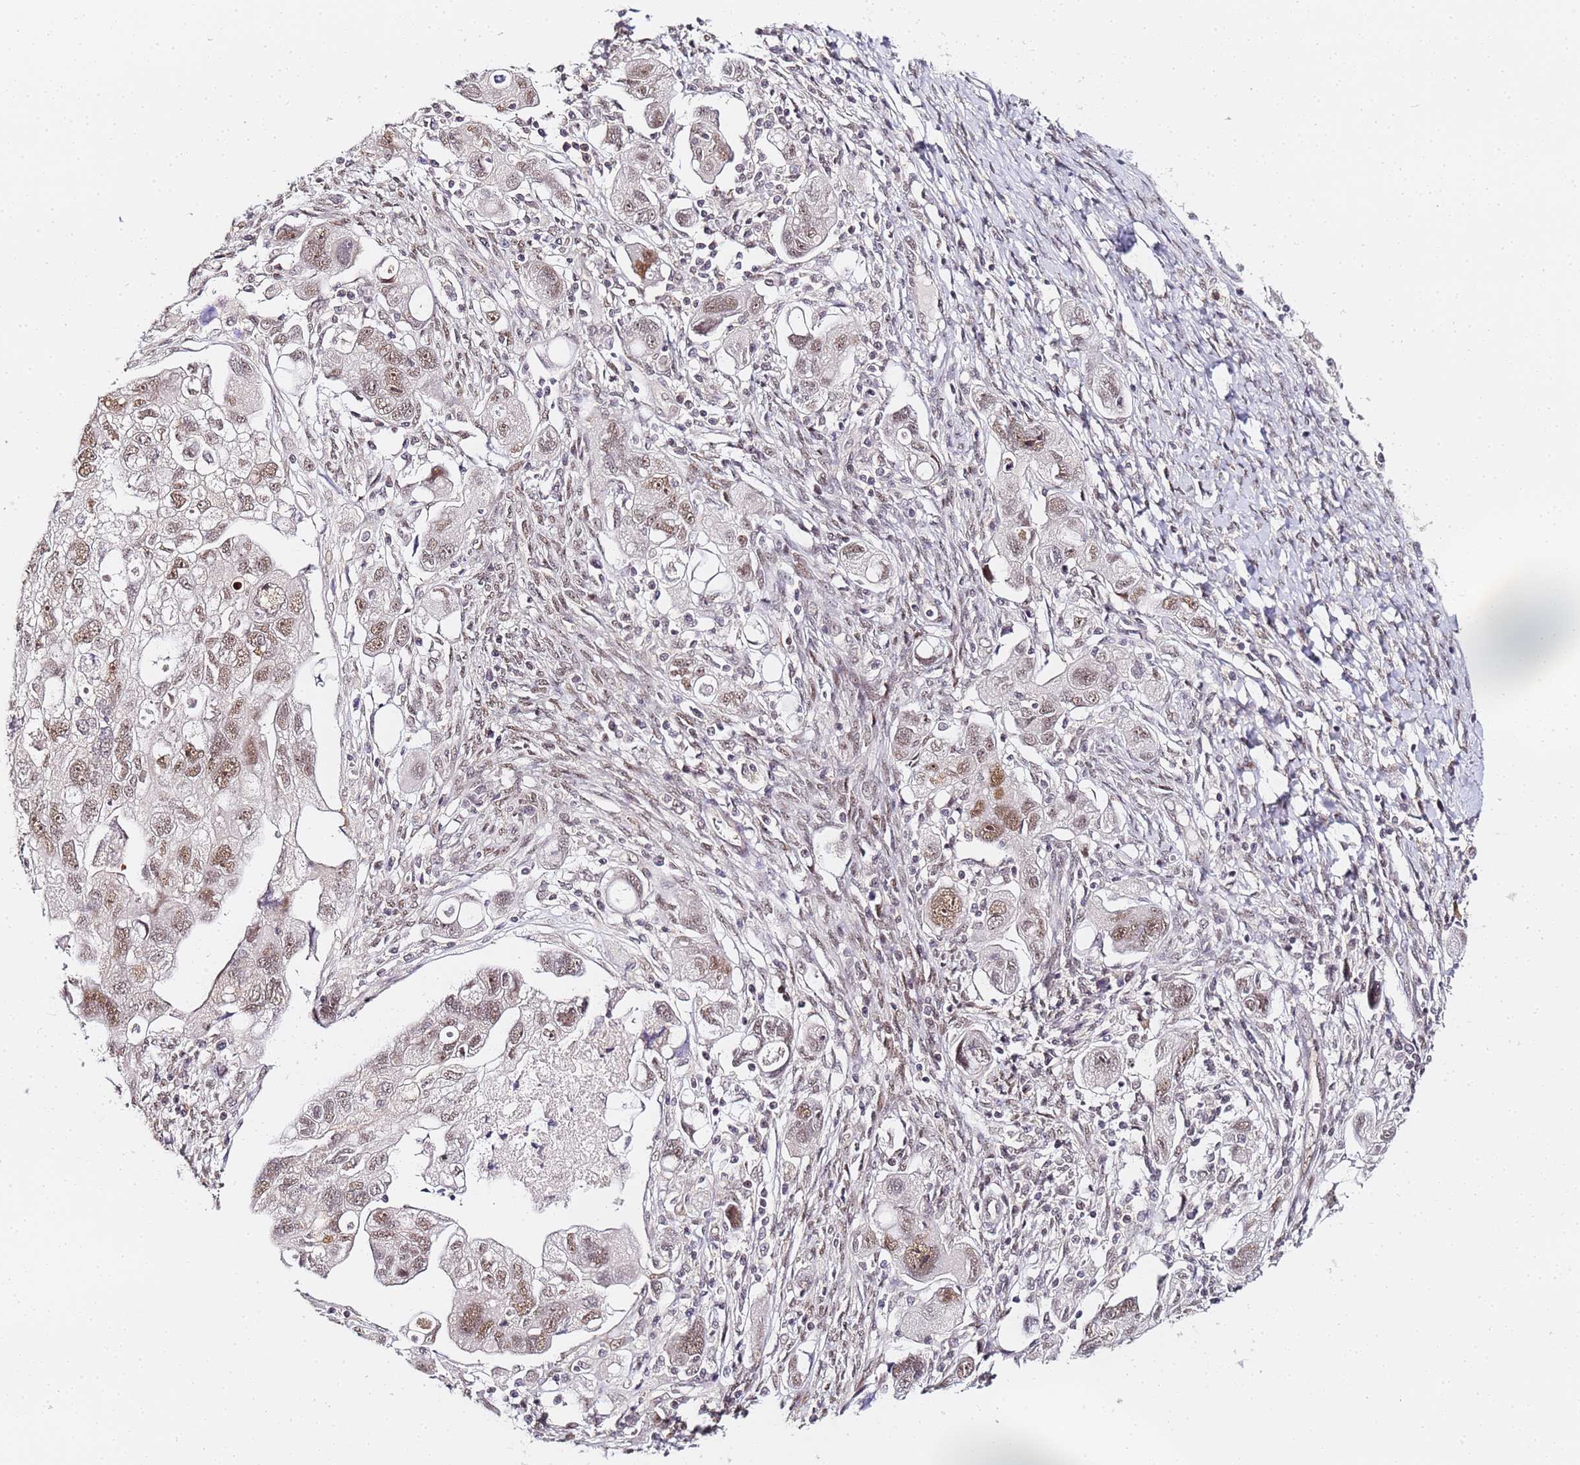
{"staining": {"intensity": "moderate", "quantity": "25%-75%", "location": "nuclear"}, "tissue": "ovarian cancer", "cell_type": "Tumor cells", "image_type": "cancer", "snomed": [{"axis": "morphology", "description": "Carcinoma, NOS"}, {"axis": "morphology", "description": "Cystadenocarcinoma, serous, NOS"}, {"axis": "topography", "description": "Ovary"}], "caption": "Human ovarian cancer (carcinoma) stained with a brown dye reveals moderate nuclear positive staining in about 25%-75% of tumor cells.", "gene": "LSM3", "patient": {"sex": "female", "age": 69}}